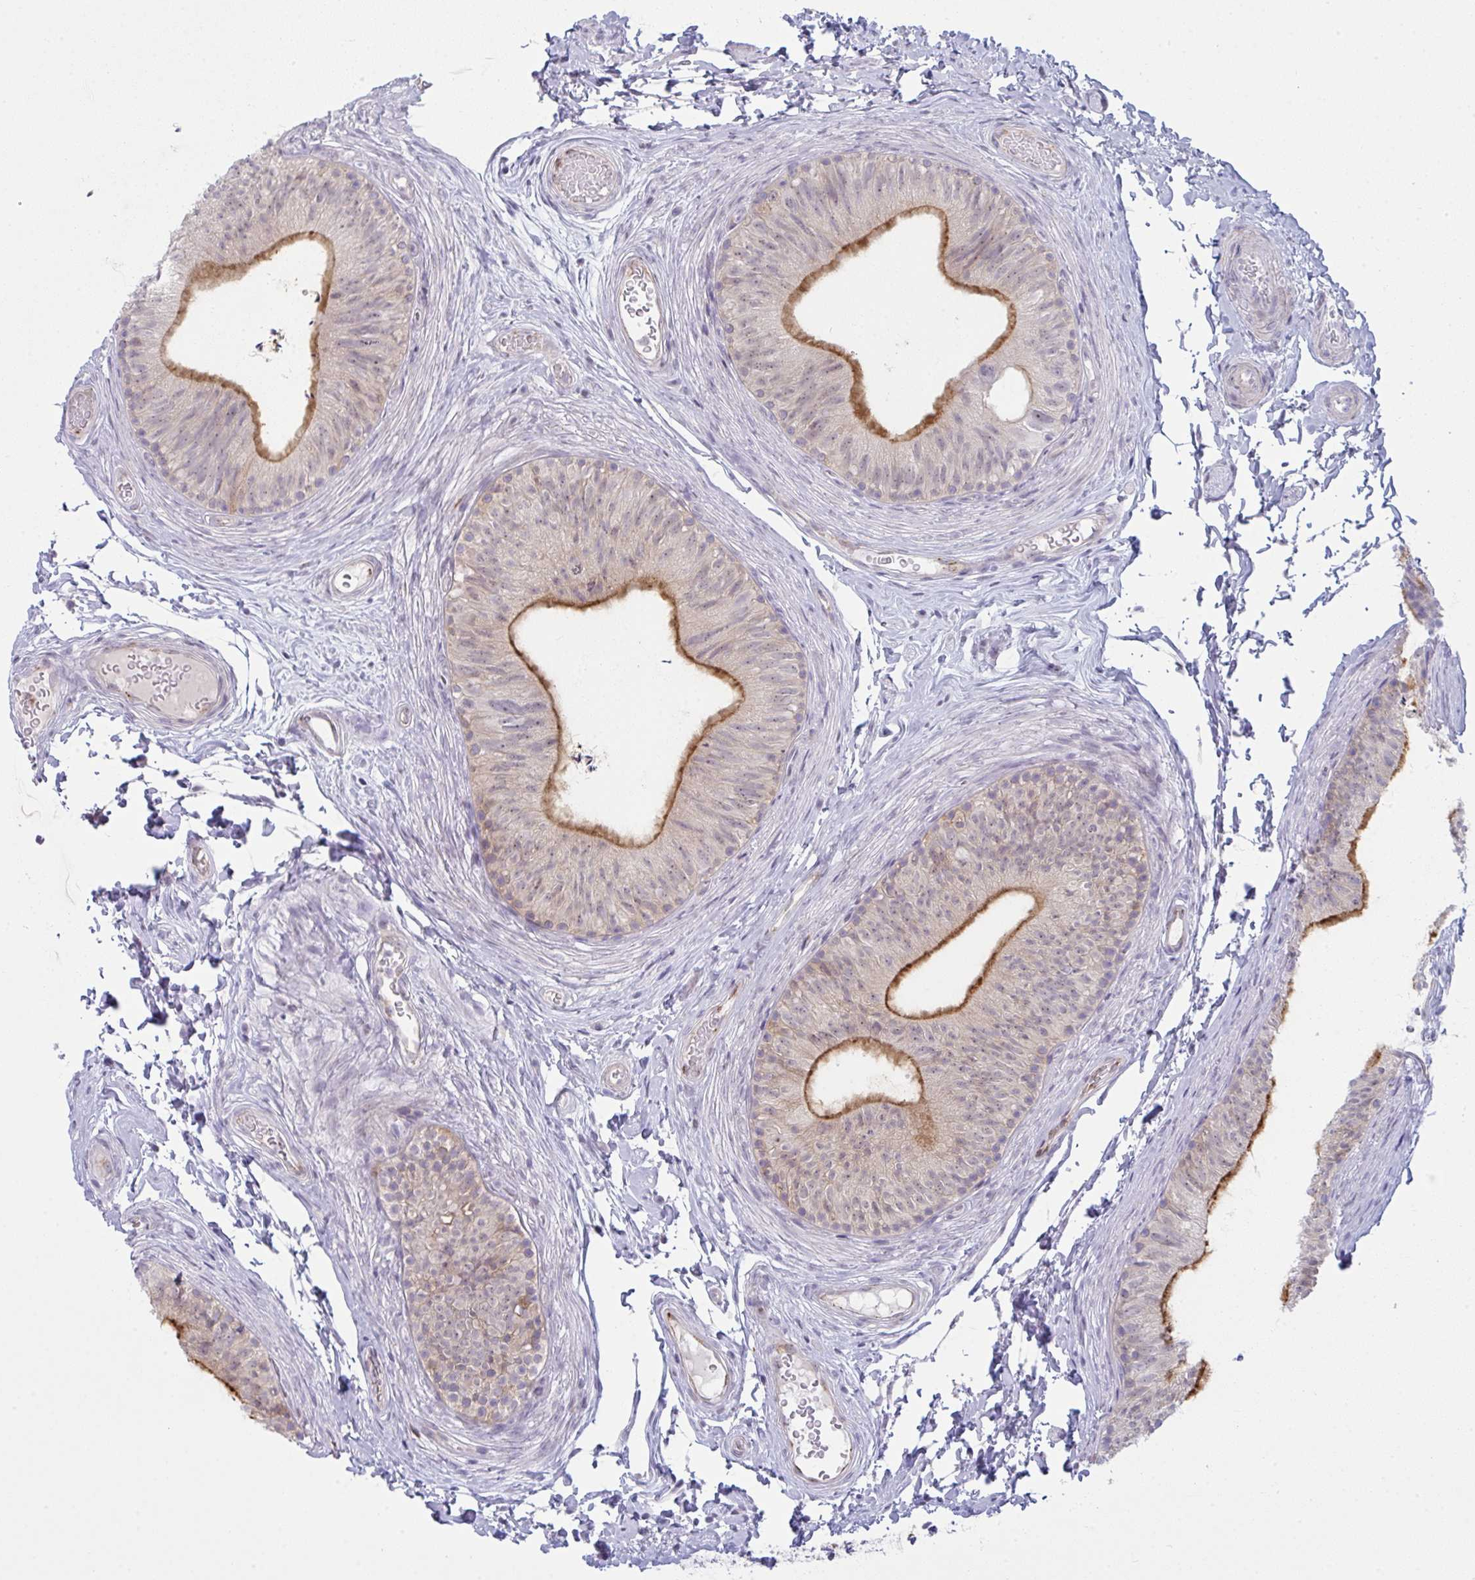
{"staining": {"intensity": "moderate", "quantity": ">75%", "location": "cytoplasmic/membranous"}, "tissue": "epididymis", "cell_type": "Glandular cells", "image_type": "normal", "snomed": [{"axis": "morphology", "description": "Normal tissue, NOS"}, {"axis": "topography", "description": "Epididymis, spermatic cord, NOS"}, {"axis": "topography", "description": "Epididymis"}, {"axis": "topography", "description": "Peripheral nerve tissue"}], "caption": "A histopathology image showing moderate cytoplasmic/membranous expression in about >75% of glandular cells in normal epididymis, as visualized by brown immunohistochemical staining.", "gene": "CD80", "patient": {"sex": "male", "age": 29}}